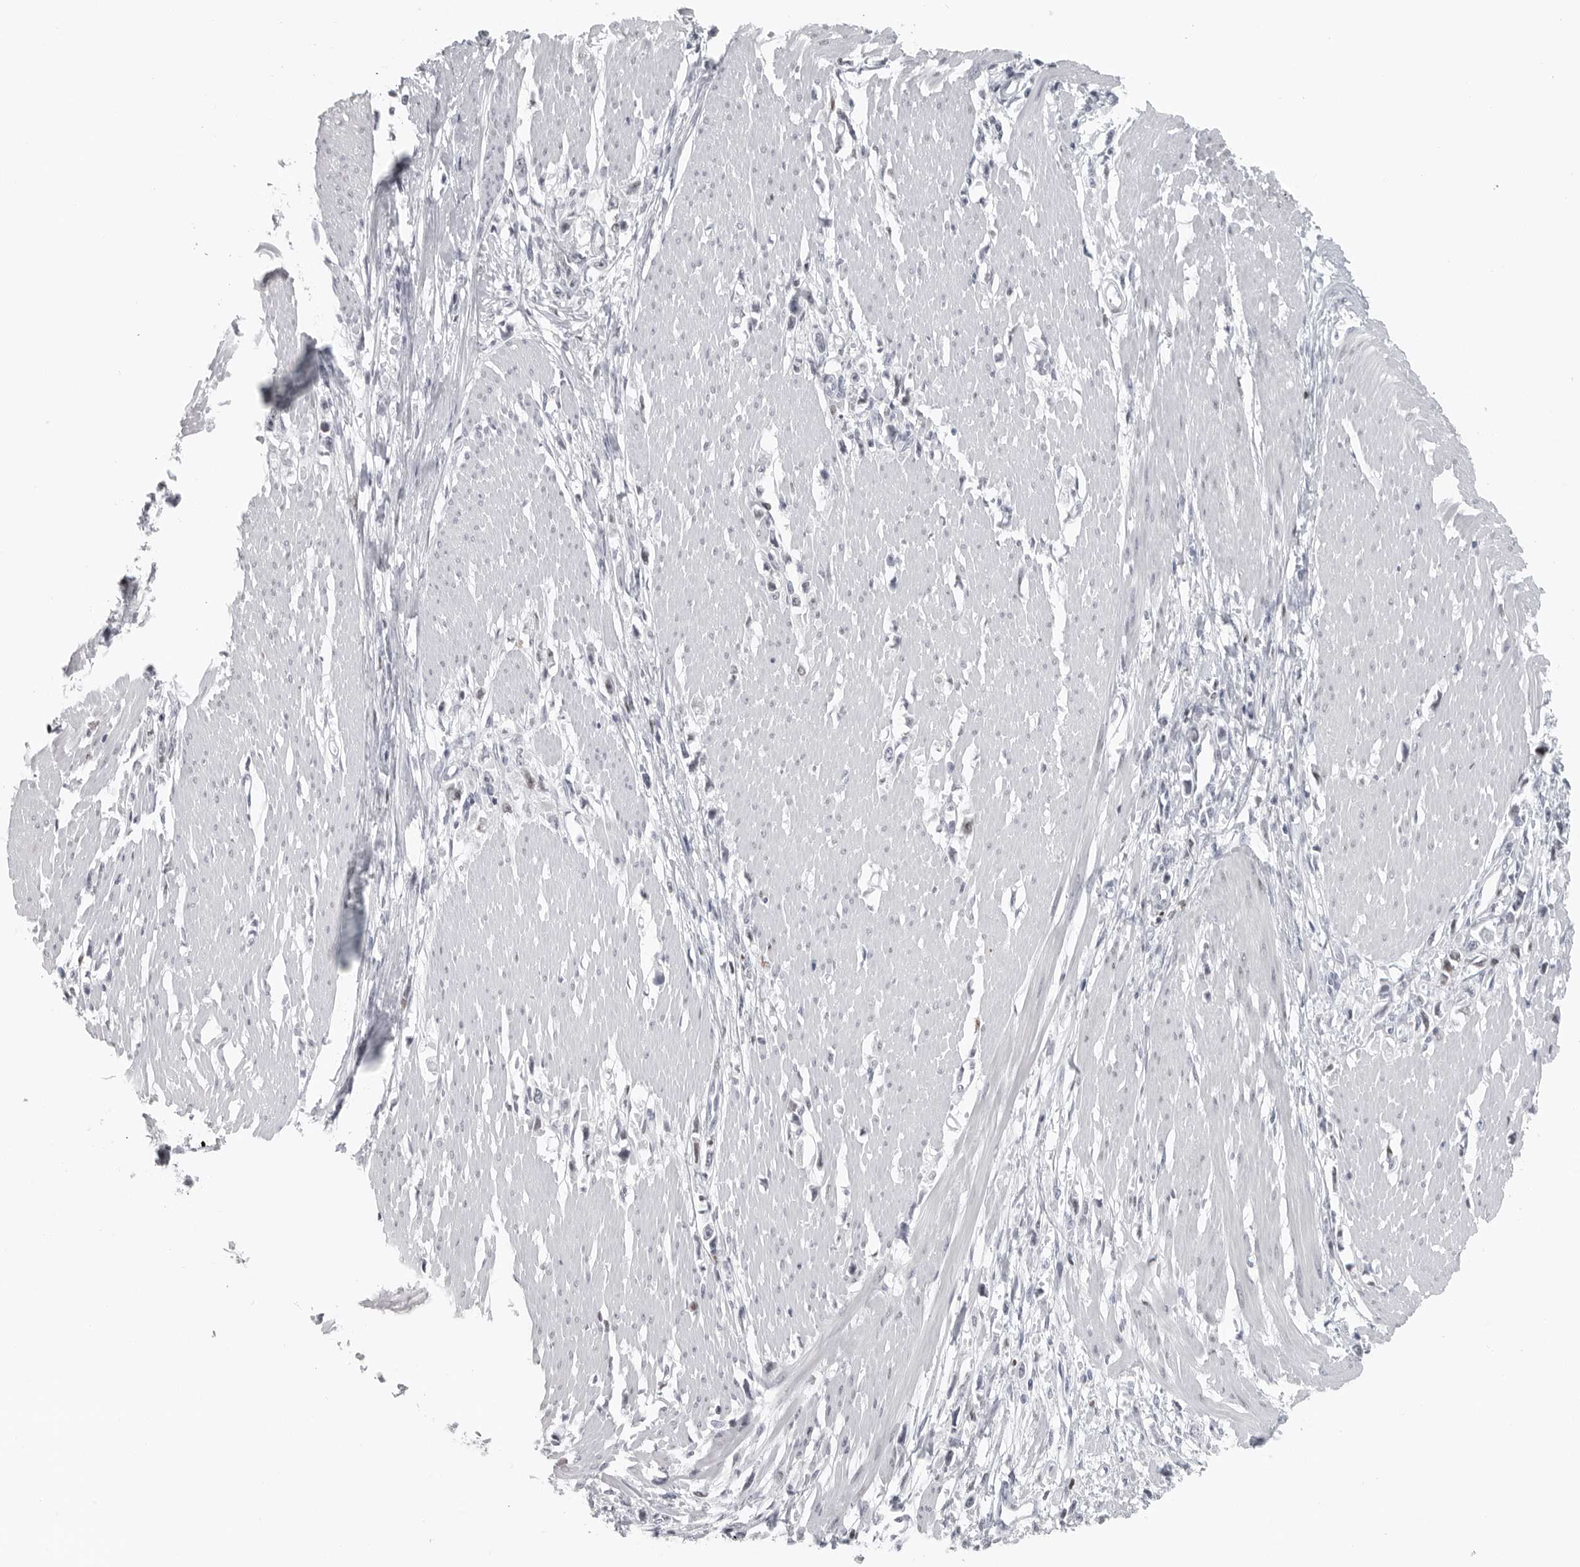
{"staining": {"intensity": "negative", "quantity": "none", "location": "none"}, "tissue": "stomach cancer", "cell_type": "Tumor cells", "image_type": "cancer", "snomed": [{"axis": "morphology", "description": "Adenocarcinoma, NOS"}, {"axis": "topography", "description": "Stomach"}], "caption": "This image is of stomach cancer (adenocarcinoma) stained with immunohistochemistry to label a protein in brown with the nuclei are counter-stained blue. There is no staining in tumor cells.", "gene": "SATB2", "patient": {"sex": "female", "age": 59}}